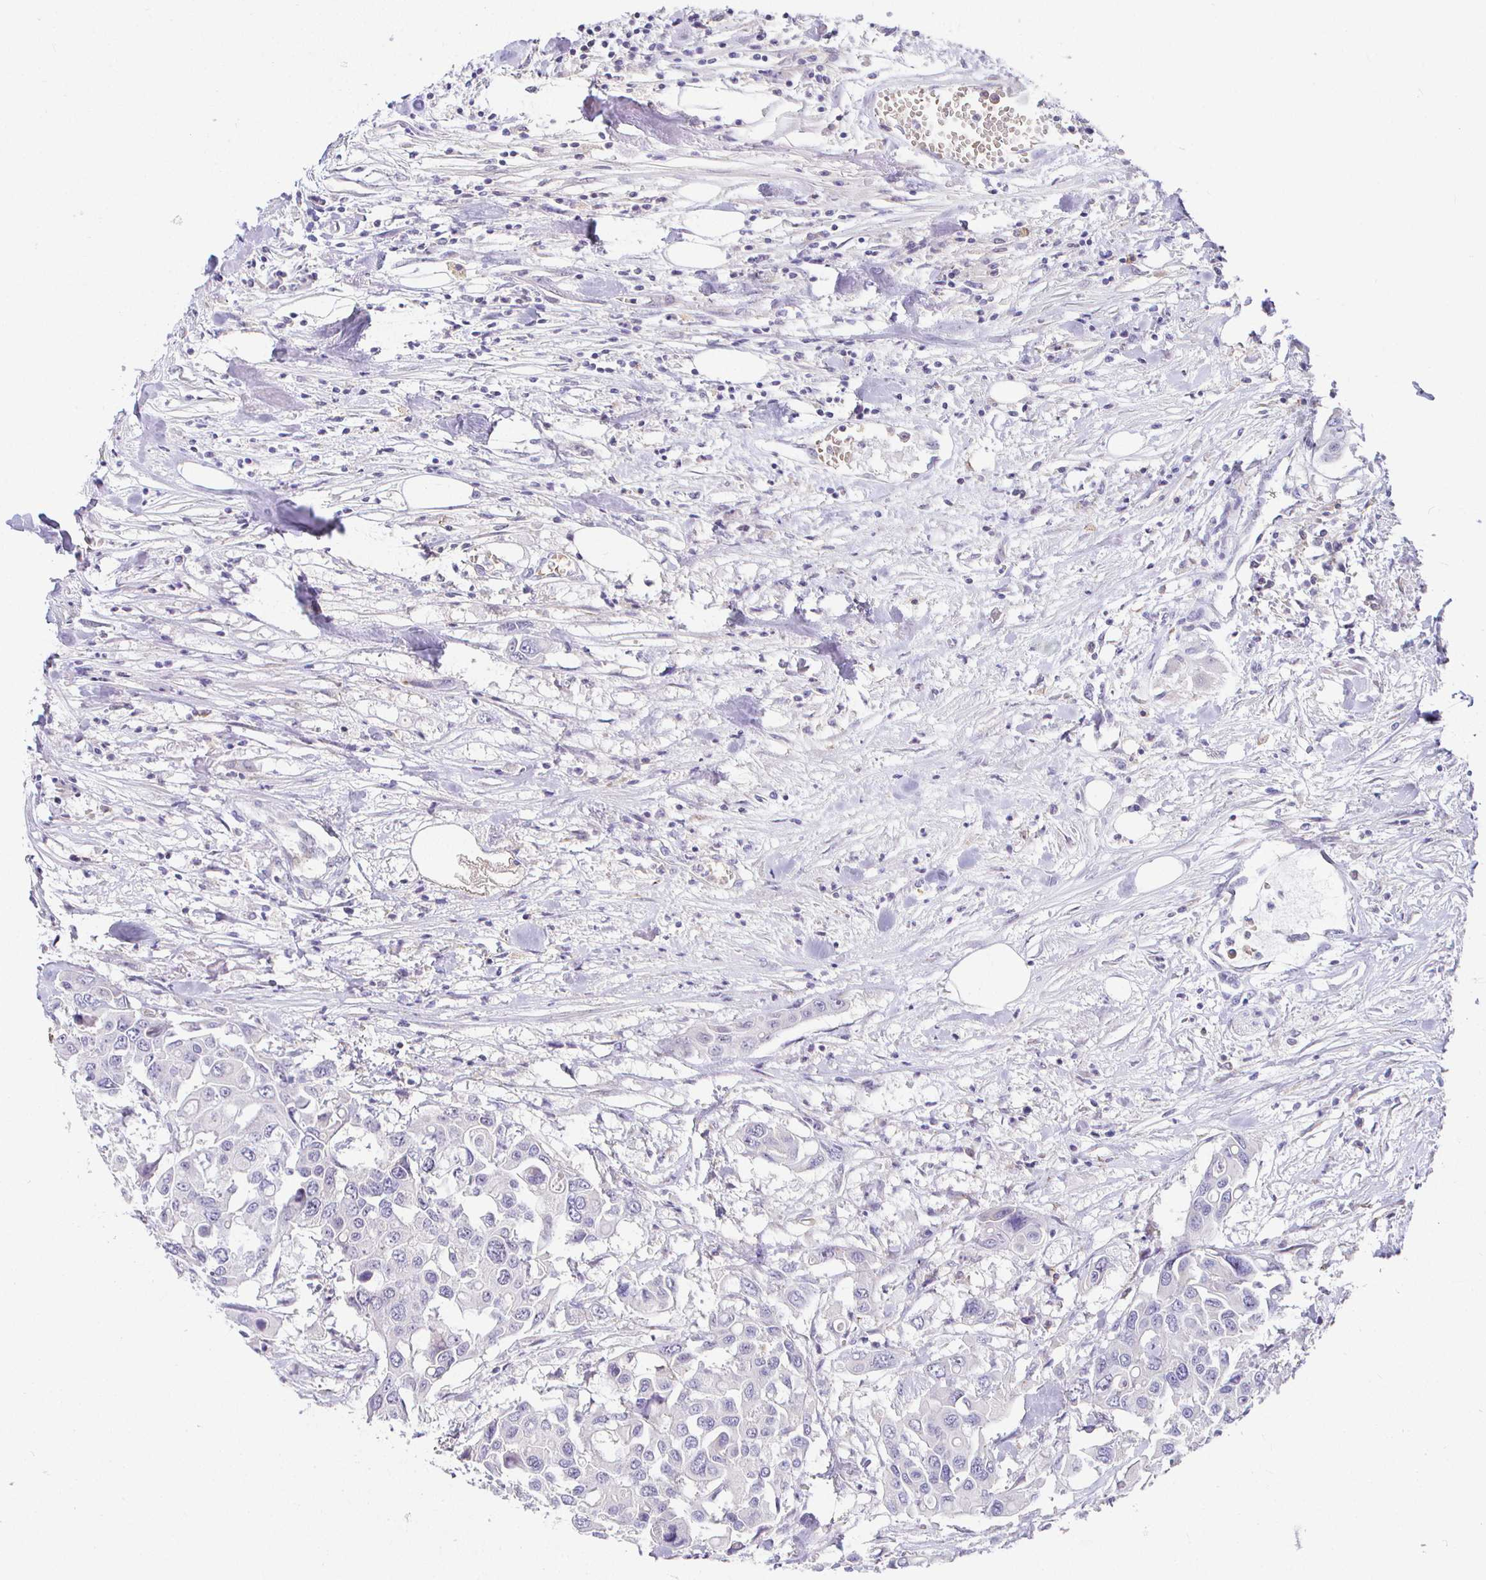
{"staining": {"intensity": "negative", "quantity": "none", "location": "none"}, "tissue": "colorectal cancer", "cell_type": "Tumor cells", "image_type": "cancer", "snomed": [{"axis": "morphology", "description": "Adenocarcinoma, NOS"}, {"axis": "topography", "description": "Colon"}], "caption": "DAB (3,3'-diaminobenzidine) immunohistochemical staining of colorectal cancer (adenocarcinoma) reveals no significant expression in tumor cells.", "gene": "SIRPA", "patient": {"sex": "male", "age": 77}}